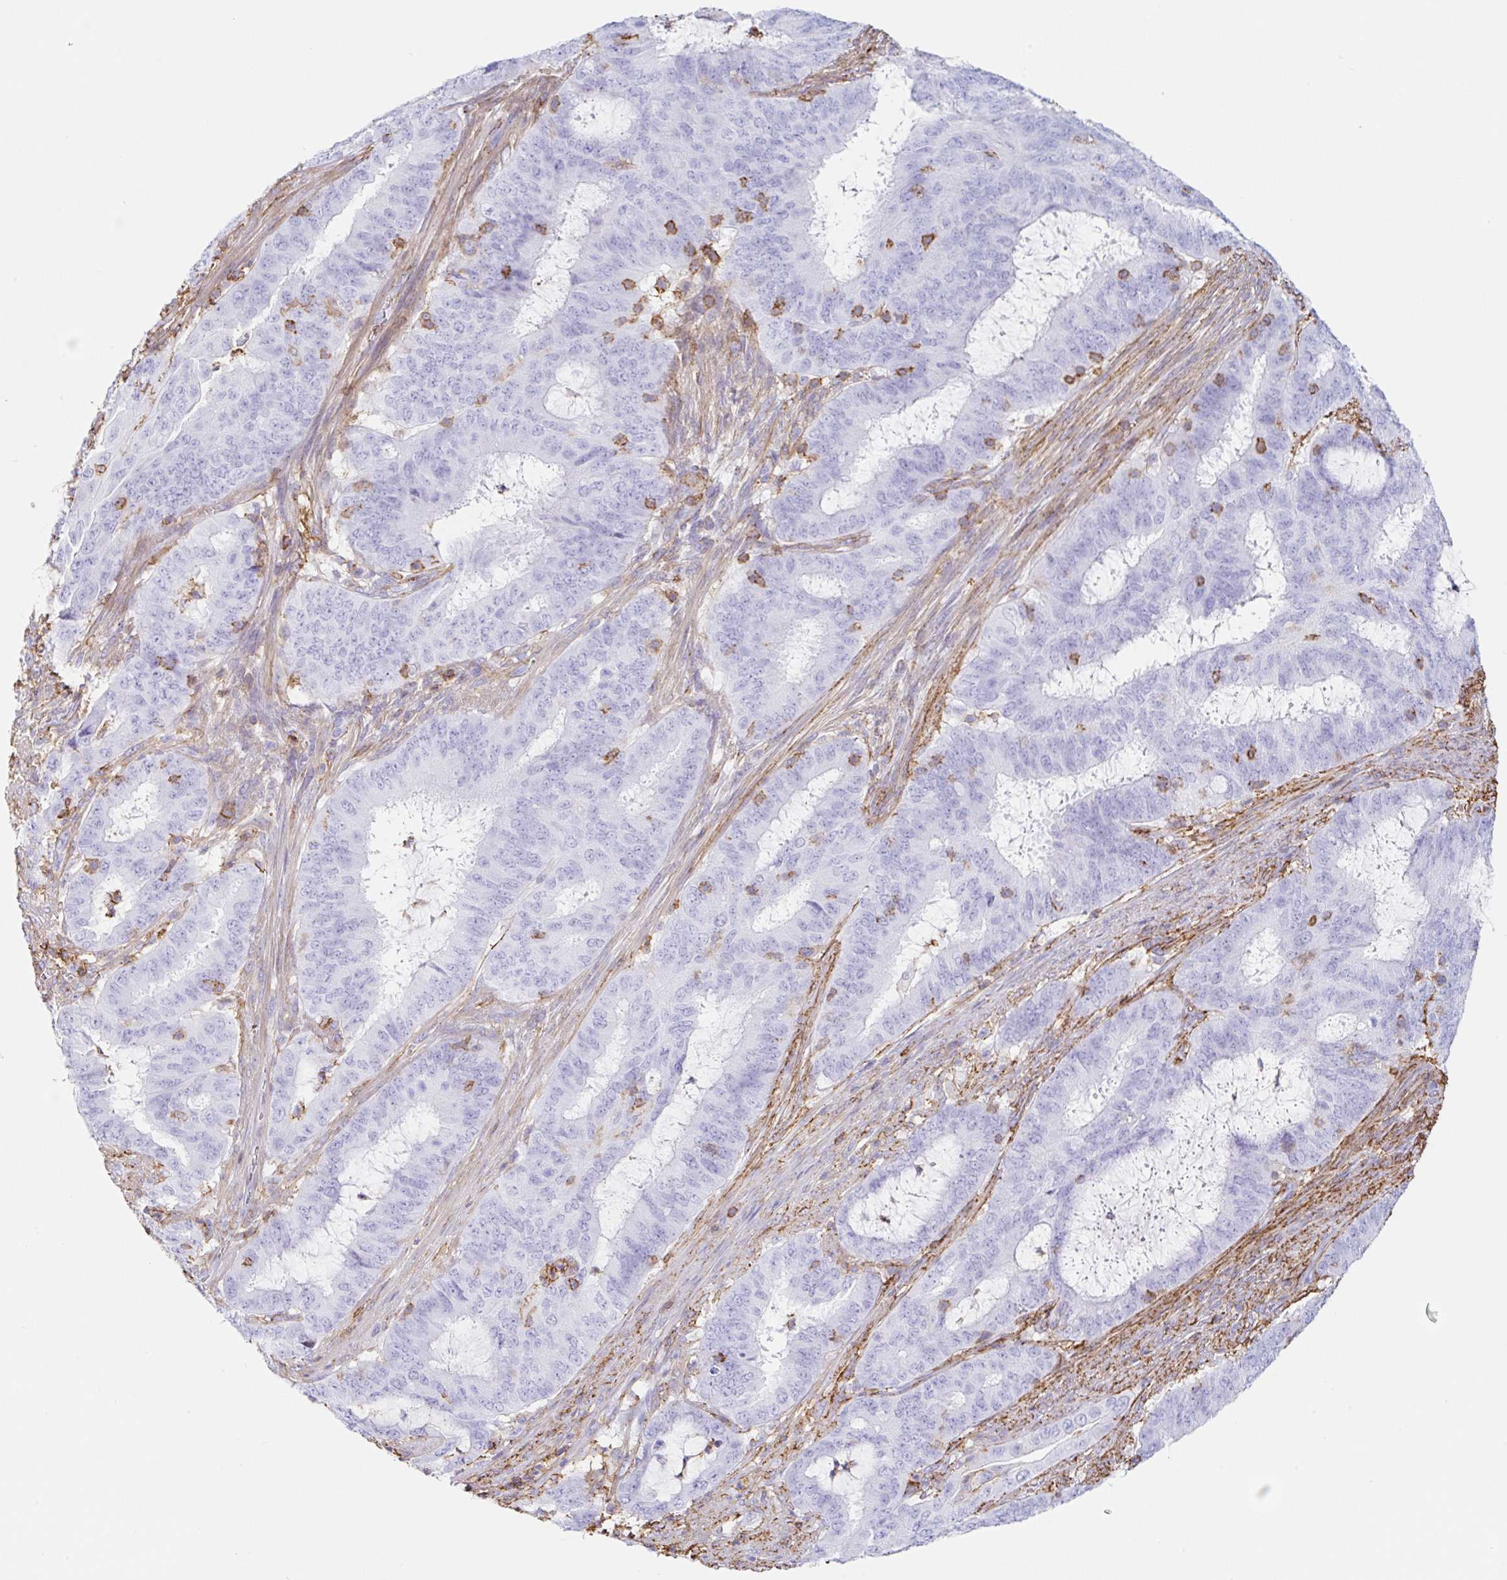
{"staining": {"intensity": "negative", "quantity": "none", "location": "none"}, "tissue": "endometrial cancer", "cell_type": "Tumor cells", "image_type": "cancer", "snomed": [{"axis": "morphology", "description": "Adenocarcinoma, NOS"}, {"axis": "topography", "description": "Endometrium"}], "caption": "Immunohistochemistry (IHC) photomicrograph of neoplastic tissue: adenocarcinoma (endometrial) stained with DAB exhibits no significant protein expression in tumor cells.", "gene": "MTTP", "patient": {"sex": "female", "age": 51}}